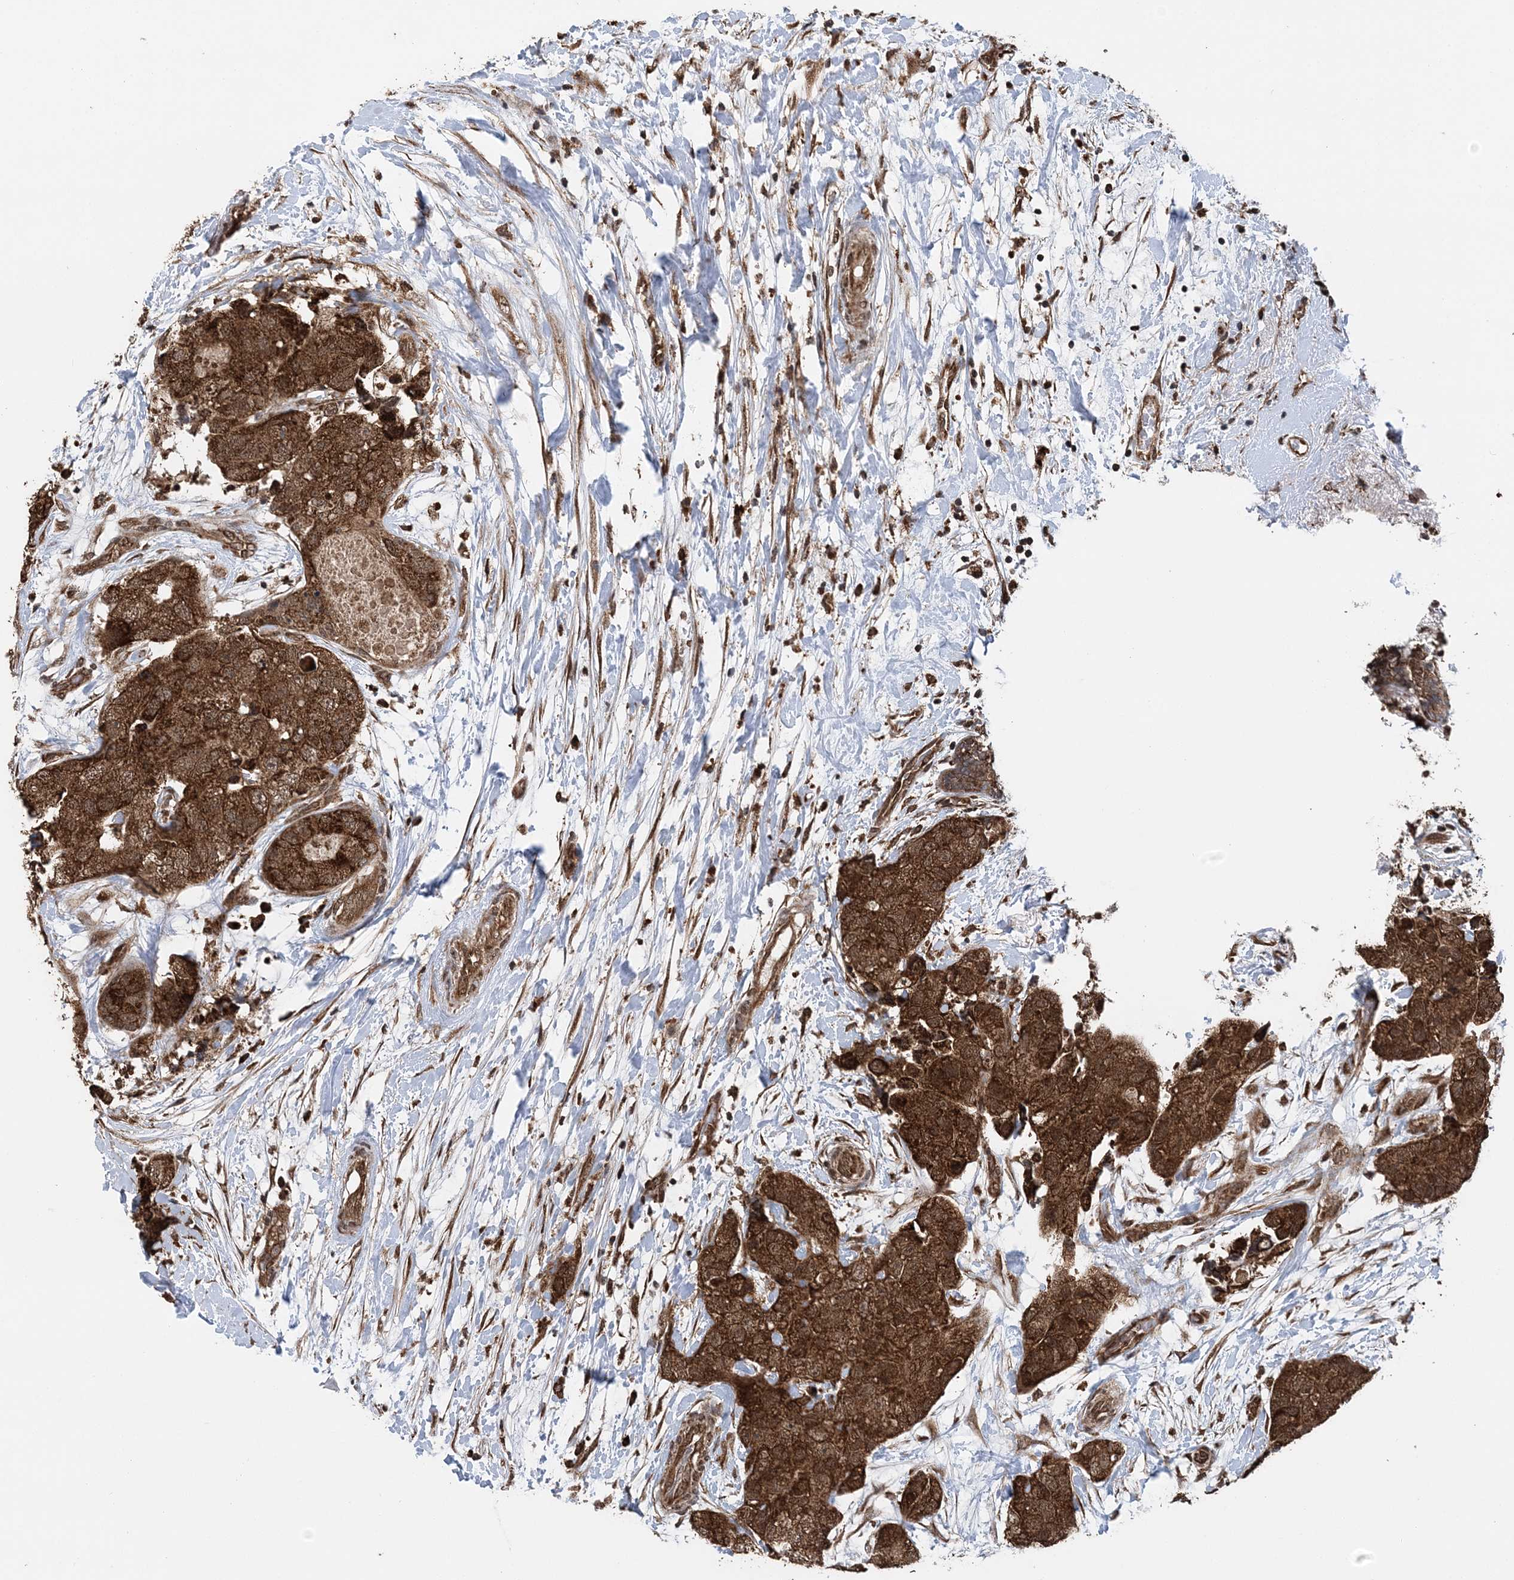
{"staining": {"intensity": "strong", "quantity": ">75%", "location": "cytoplasmic/membranous"}, "tissue": "breast cancer", "cell_type": "Tumor cells", "image_type": "cancer", "snomed": [{"axis": "morphology", "description": "Duct carcinoma"}, {"axis": "topography", "description": "Breast"}], "caption": "Immunohistochemistry of human breast cancer displays high levels of strong cytoplasmic/membranous staining in about >75% of tumor cells. The staining was performed using DAB to visualize the protein expression in brown, while the nuclei were stained in blue with hematoxylin (Magnification: 20x).", "gene": "PCBP1", "patient": {"sex": "female", "age": 62}}